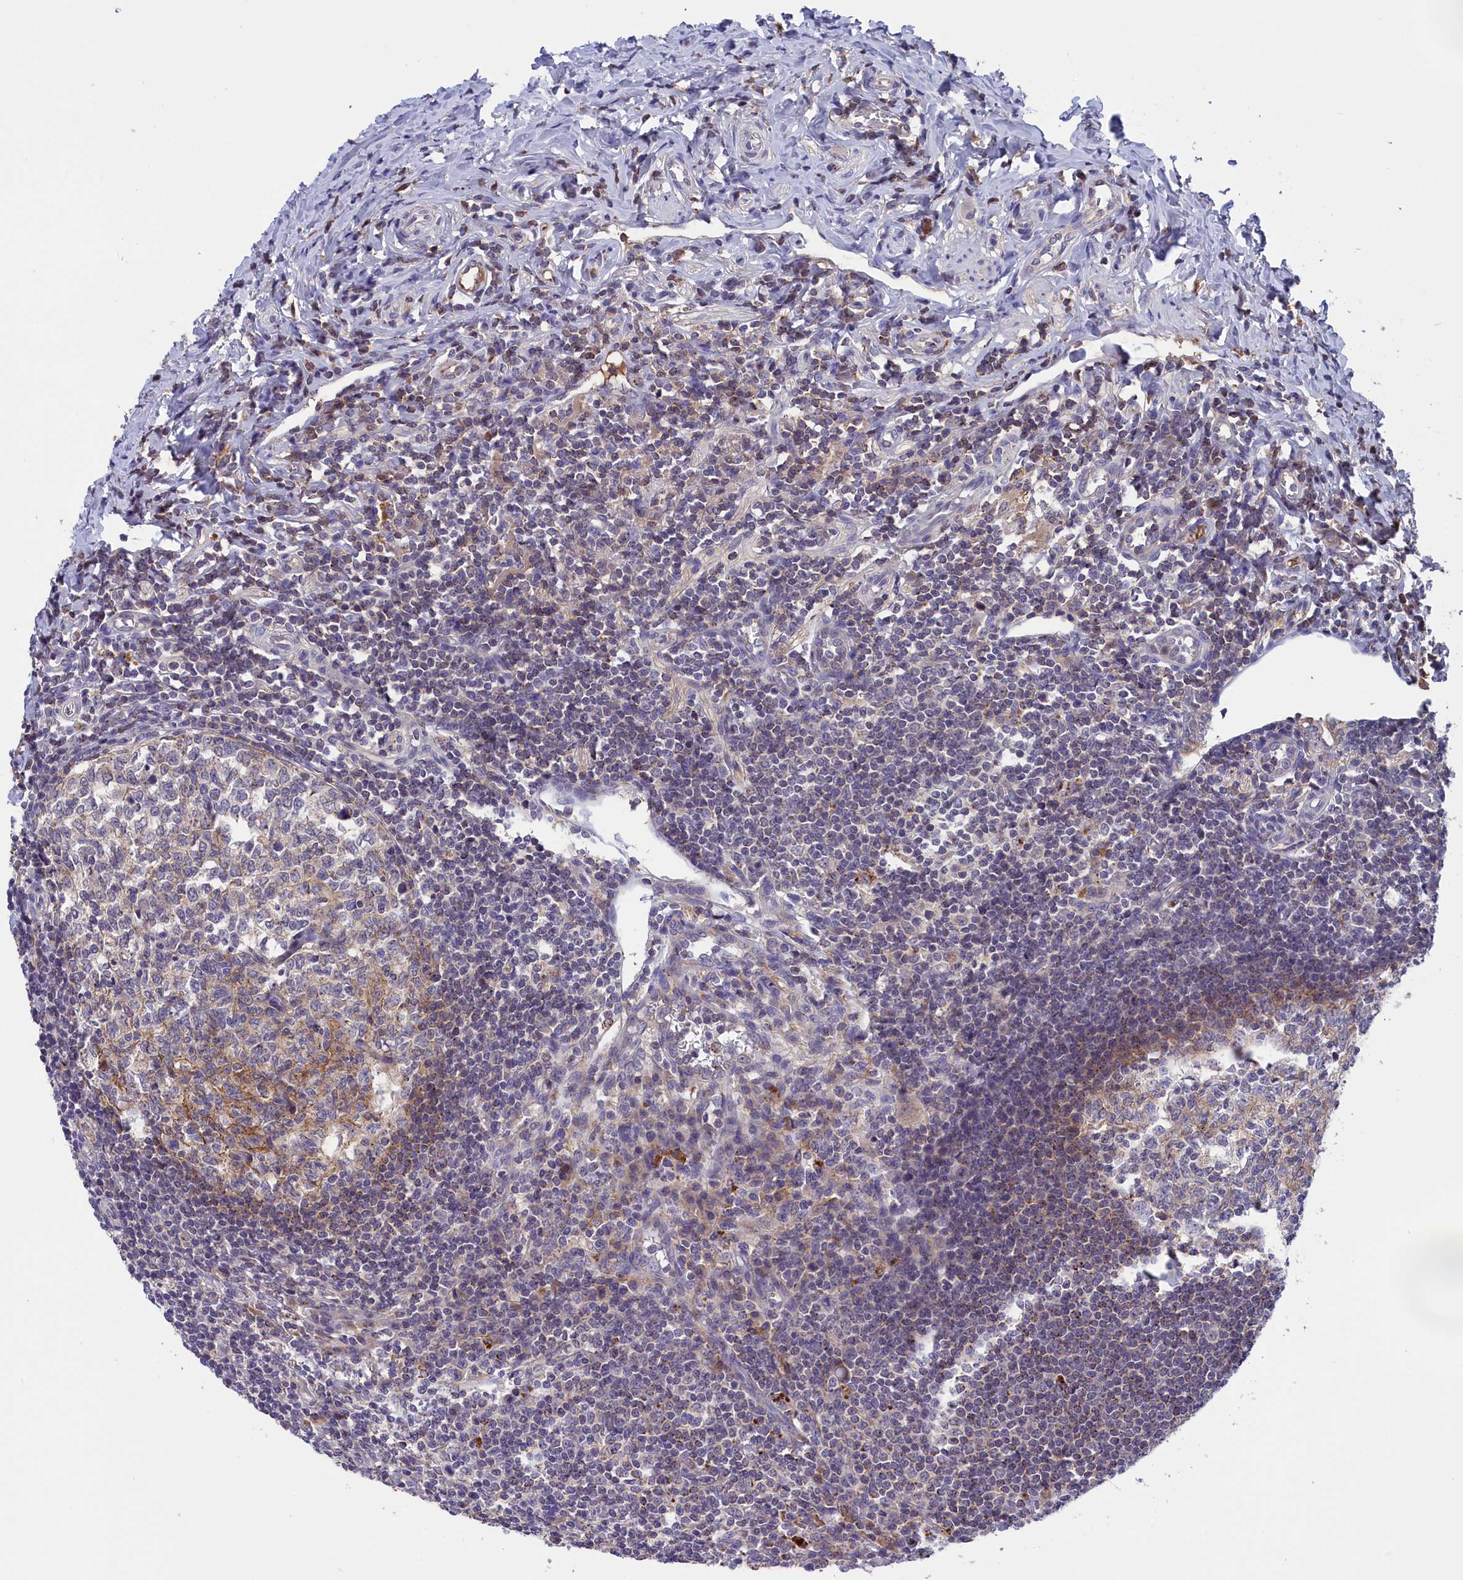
{"staining": {"intensity": "negative", "quantity": "none", "location": "none"}, "tissue": "appendix", "cell_type": "Glandular cells", "image_type": "normal", "snomed": [{"axis": "morphology", "description": "Normal tissue, NOS"}, {"axis": "topography", "description": "Appendix"}], "caption": "Immunohistochemical staining of benign human appendix demonstrates no significant positivity in glandular cells.", "gene": "STYX", "patient": {"sex": "female", "age": 33}}